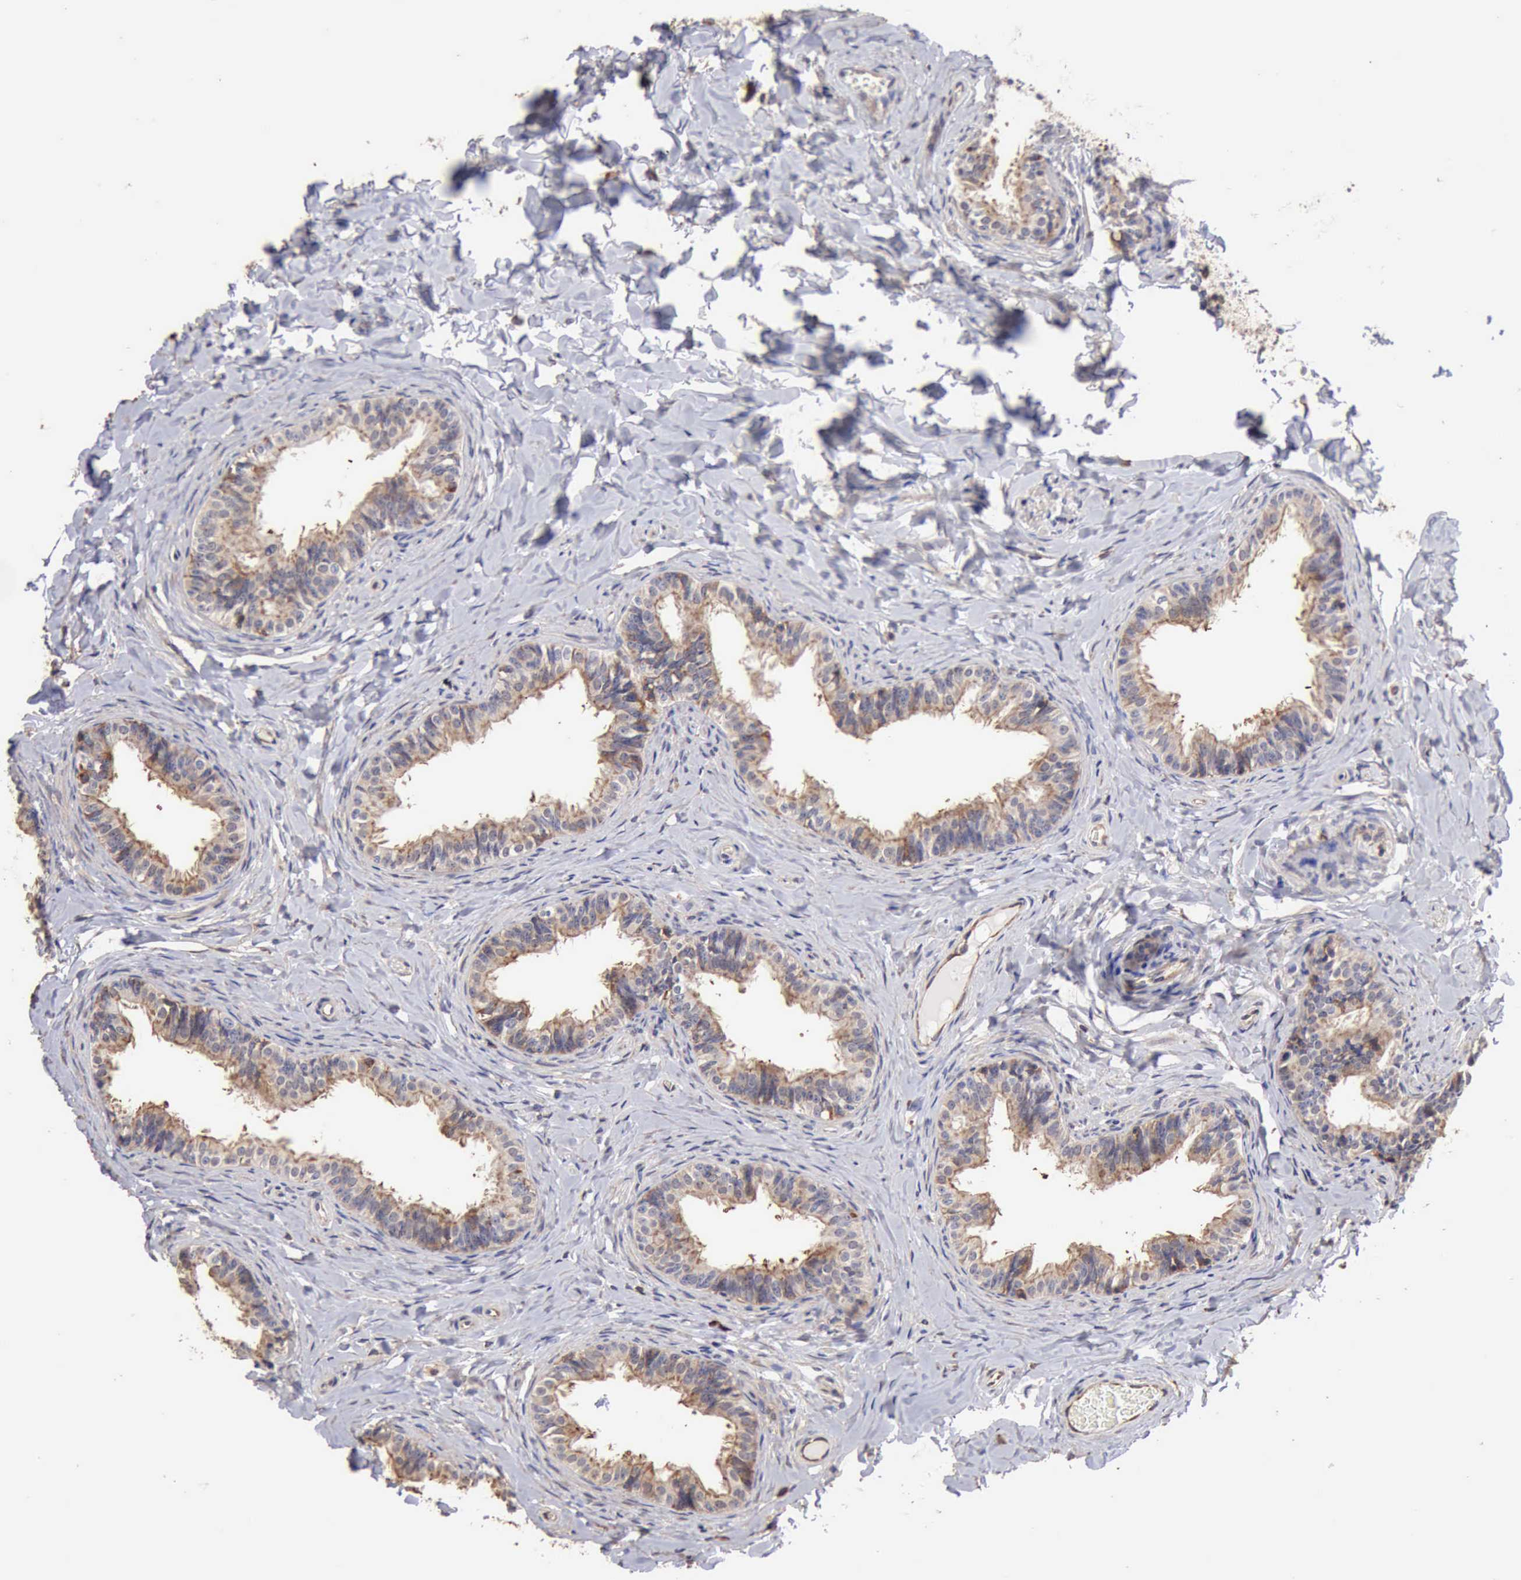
{"staining": {"intensity": "weak", "quantity": ">75%", "location": "cytoplasmic/membranous"}, "tissue": "epididymis", "cell_type": "Glandular cells", "image_type": "normal", "snomed": [{"axis": "morphology", "description": "Normal tissue, NOS"}, {"axis": "topography", "description": "Epididymis"}], "caption": "Glandular cells demonstrate low levels of weak cytoplasmic/membranous positivity in about >75% of cells in normal human epididymis. The protein is shown in brown color, while the nuclei are stained blue.", "gene": "GPR101", "patient": {"sex": "male", "age": 26}}